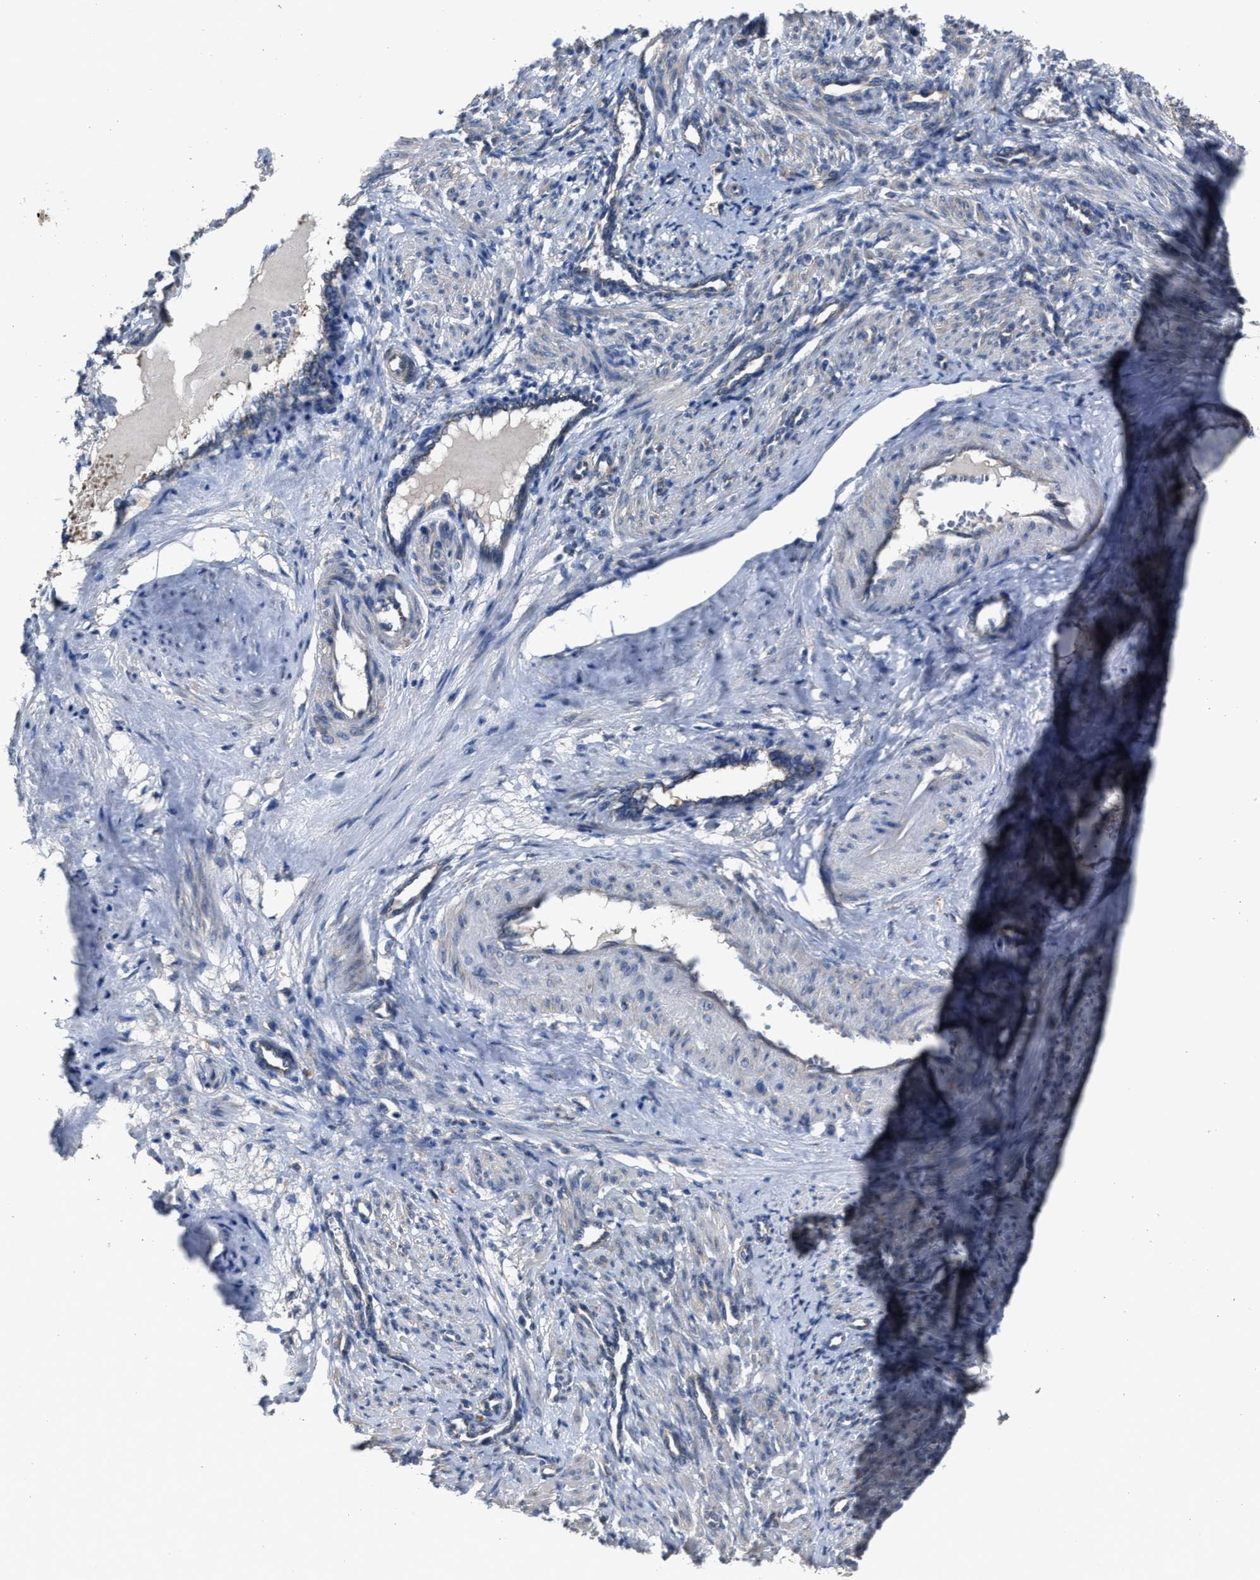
{"staining": {"intensity": "weak", "quantity": "25%-75%", "location": "cytoplasmic/membranous"}, "tissue": "smooth muscle", "cell_type": "Smooth muscle cells", "image_type": "normal", "snomed": [{"axis": "morphology", "description": "Normal tissue, NOS"}, {"axis": "topography", "description": "Endometrium"}], "caption": "Smooth muscle stained for a protein (brown) shows weak cytoplasmic/membranous positive staining in approximately 25%-75% of smooth muscle cells.", "gene": "UPF1", "patient": {"sex": "female", "age": 33}}